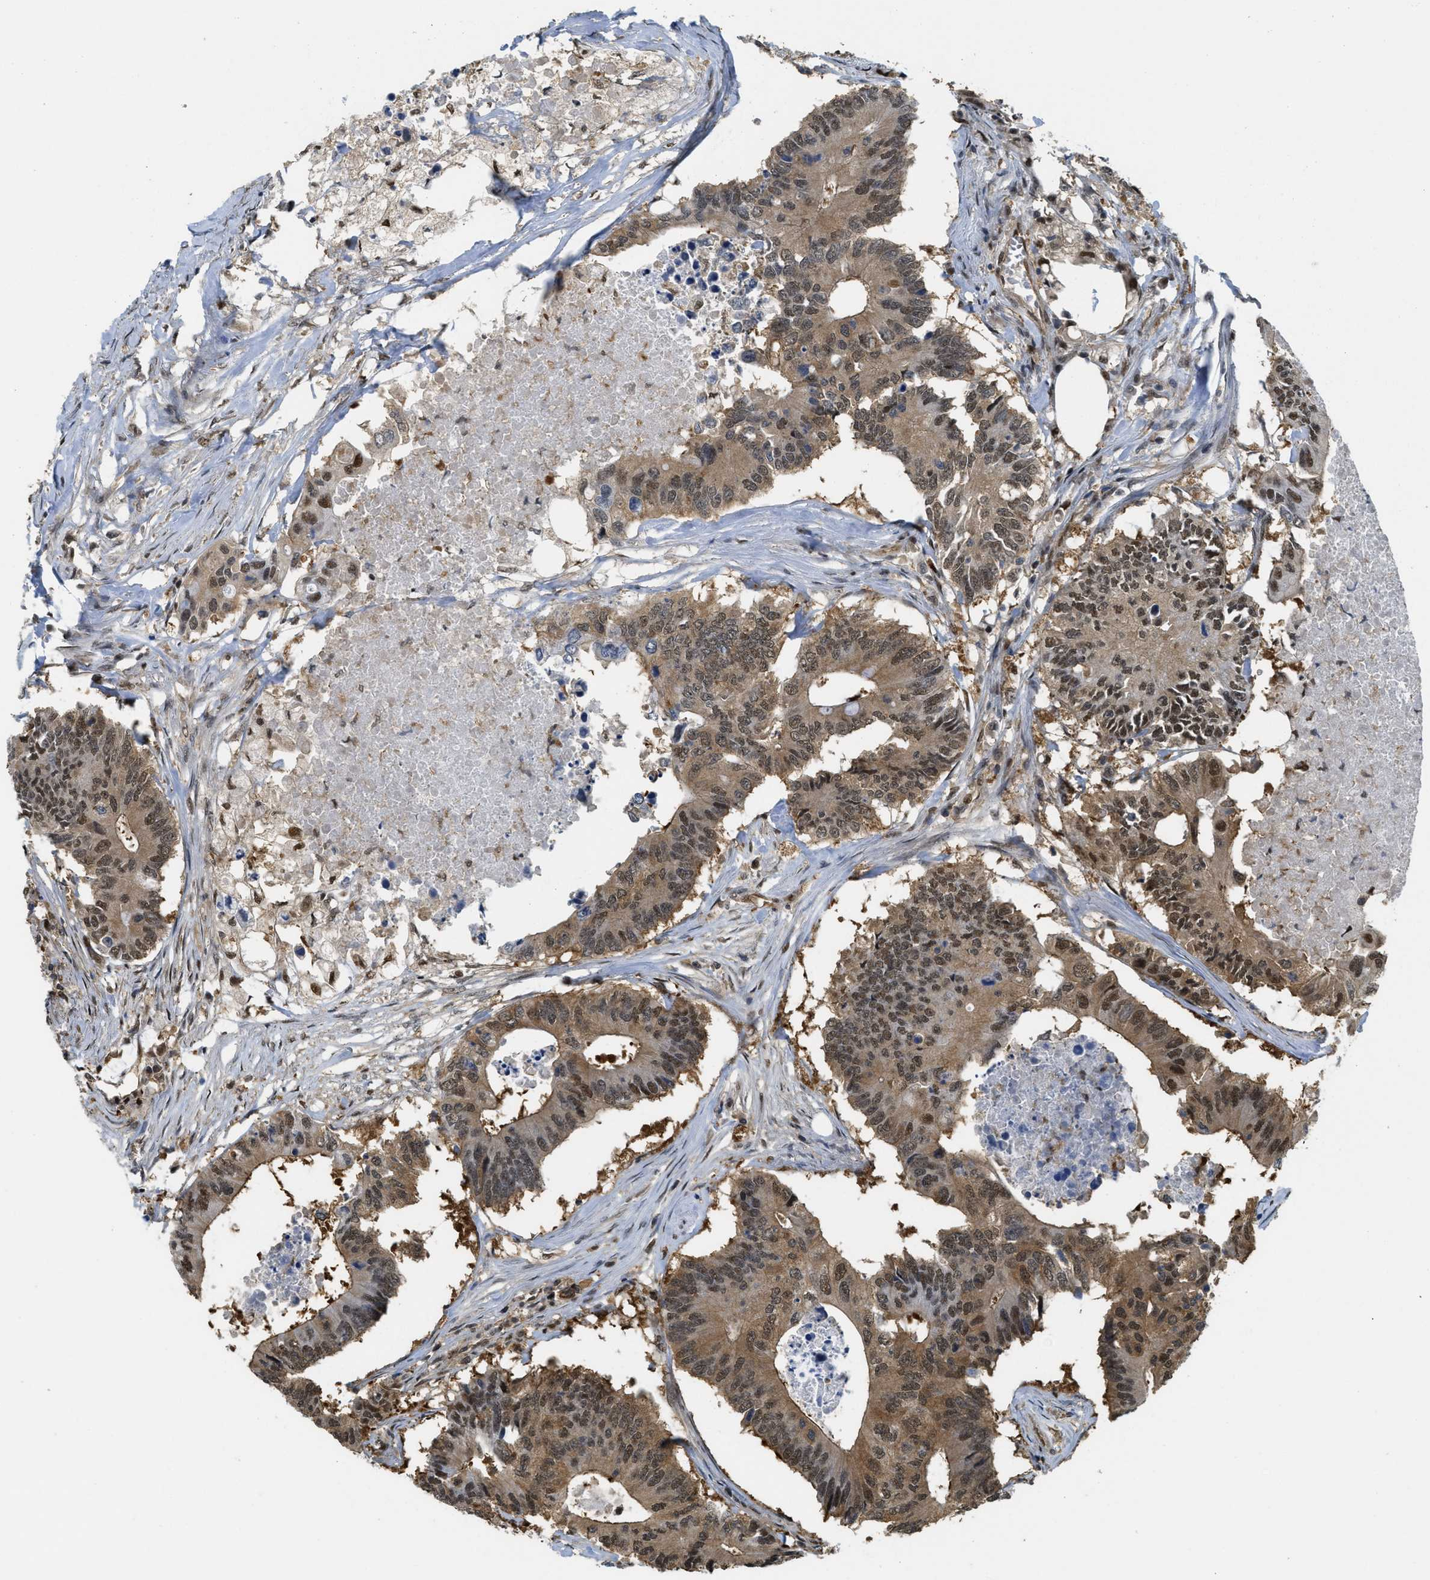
{"staining": {"intensity": "moderate", "quantity": ">75%", "location": "cytoplasmic/membranous,nuclear"}, "tissue": "colorectal cancer", "cell_type": "Tumor cells", "image_type": "cancer", "snomed": [{"axis": "morphology", "description": "Adenocarcinoma, NOS"}, {"axis": "topography", "description": "Colon"}], "caption": "Moderate cytoplasmic/membranous and nuclear positivity for a protein is seen in about >75% of tumor cells of colorectal adenocarcinoma using immunohistochemistry.", "gene": "PSMC5", "patient": {"sex": "male", "age": 71}}